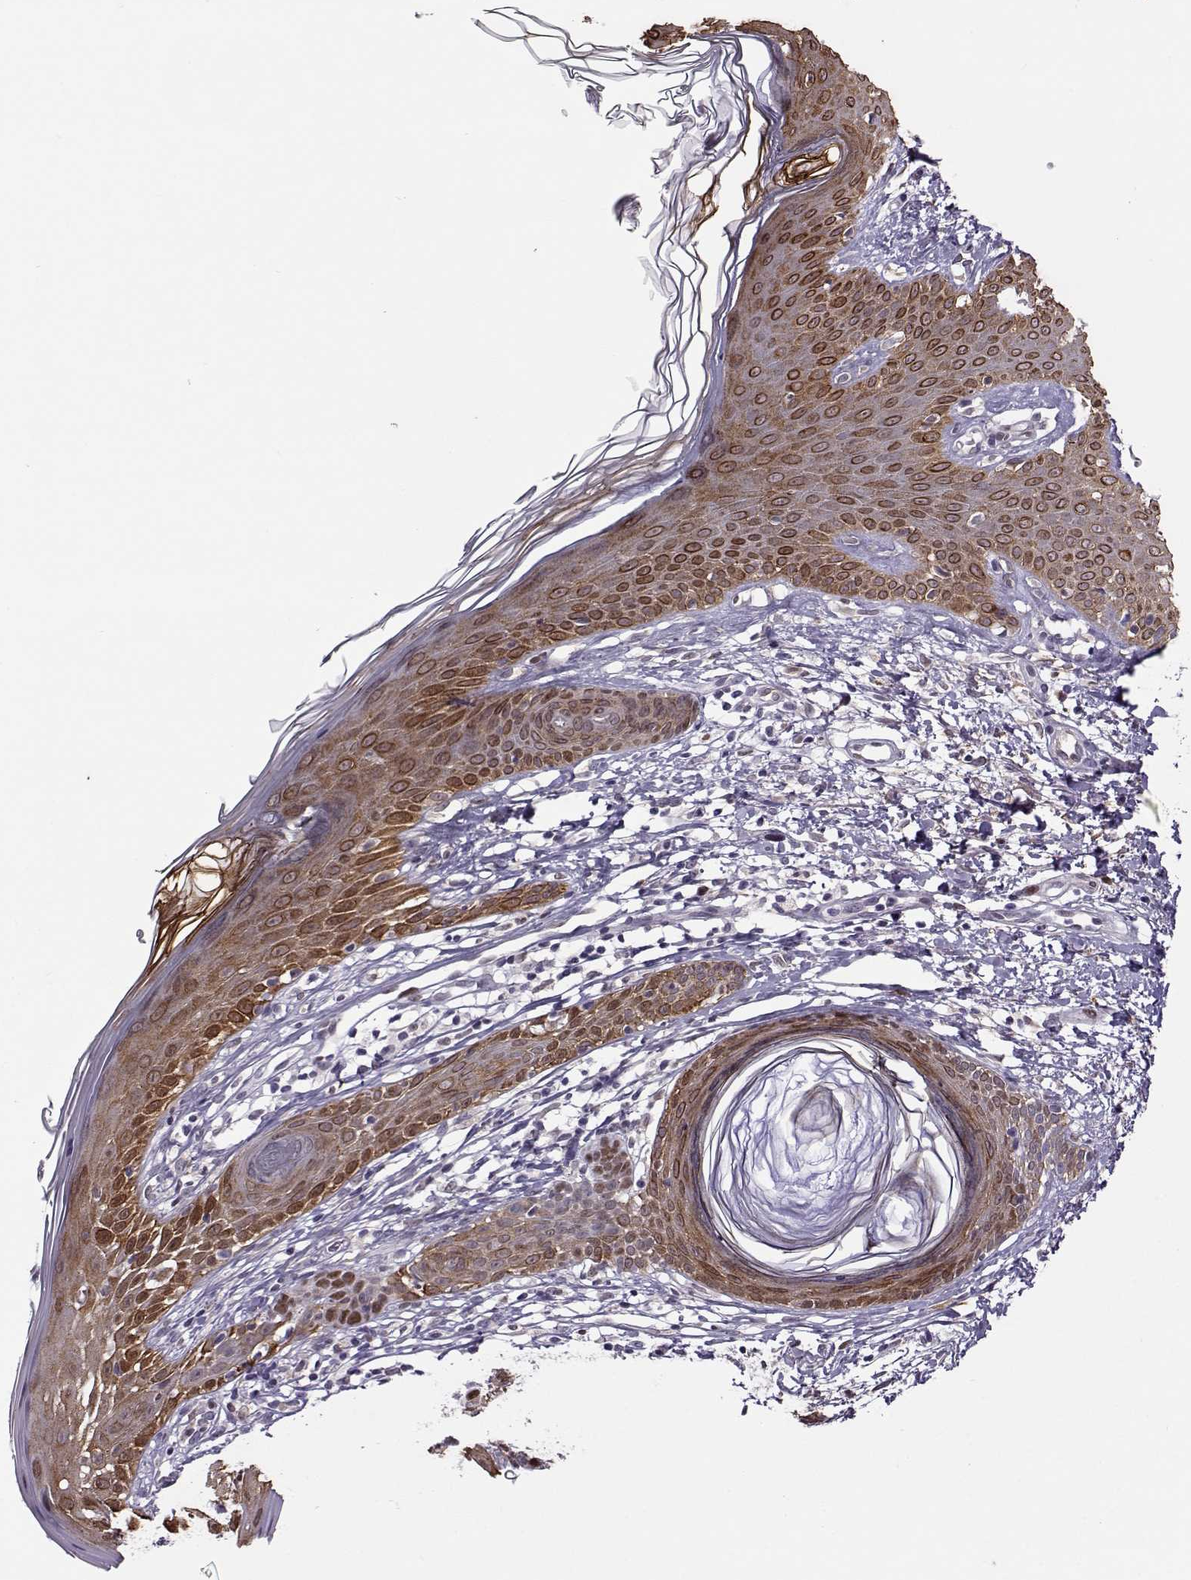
{"staining": {"intensity": "moderate", "quantity": "25%-75%", "location": "cytoplasmic/membranous,nuclear"}, "tissue": "skin cancer", "cell_type": "Tumor cells", "image_type": "cancer", "snomed": [{"axis": "morphology", "description": "Basal cell carcinoma"}, {"axis": "topography", "description": "Skin"}], "caption": "Protein analysis of basal cell carcinoma (skin) tissue shows moderate cytoplasmic/membranous and nuclear staining in approximately 25%-75% of tumor cells.", "gene": "BACH1", "patient": {"sex": "male", "age": 85}}